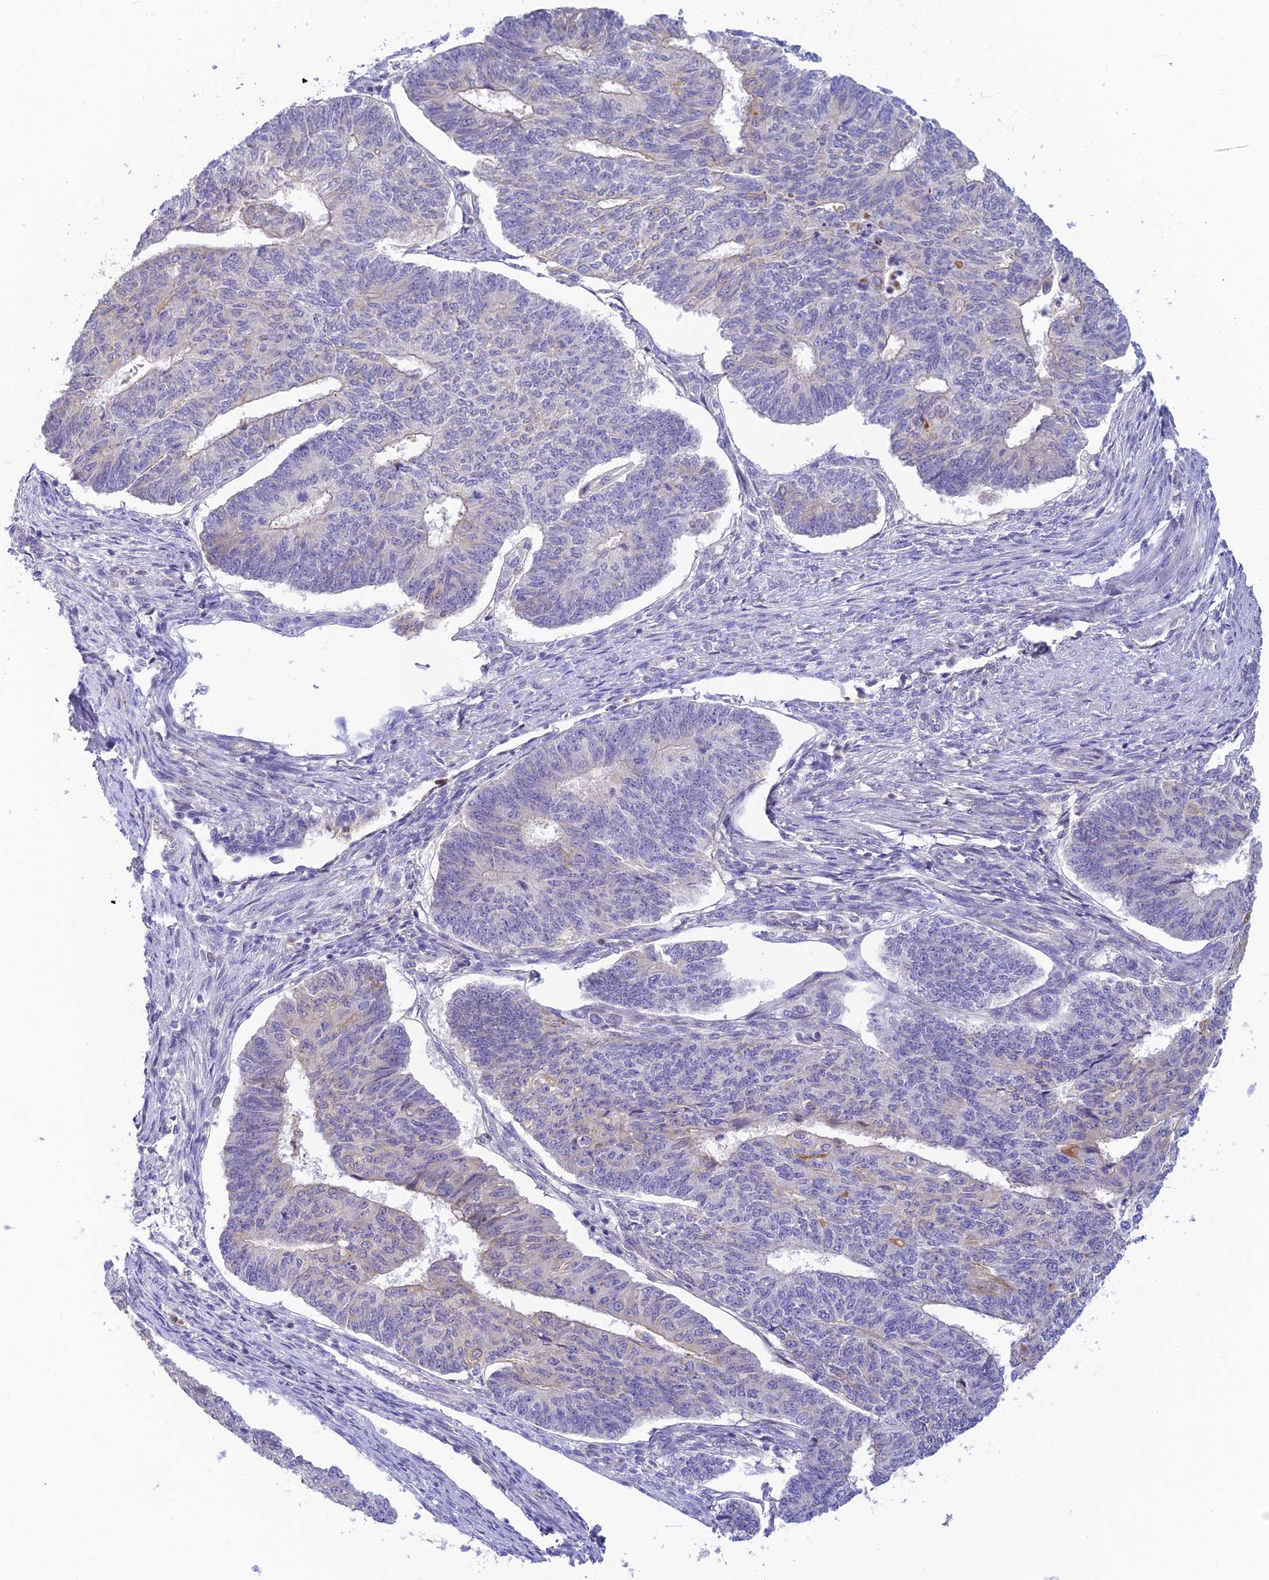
{"staining": {"intensity": "negative", "quantity": "none", "location": "none"}, "tissue": "endometrial cancer", "cell_type": "Tumor cells", "image_type": "cancer", "snomed": [{"axis": "morphology", "description": "Adenocarcinoma, NOS"}, {"axis": "topography", "description": "Endometrium"}], "caption": "Adenocarcinoma (endometrial) stained for a protein using IHC displays no staining tumor cells.", "gene": "INTS13", "patient": {"sex": "female", "age": 32}}